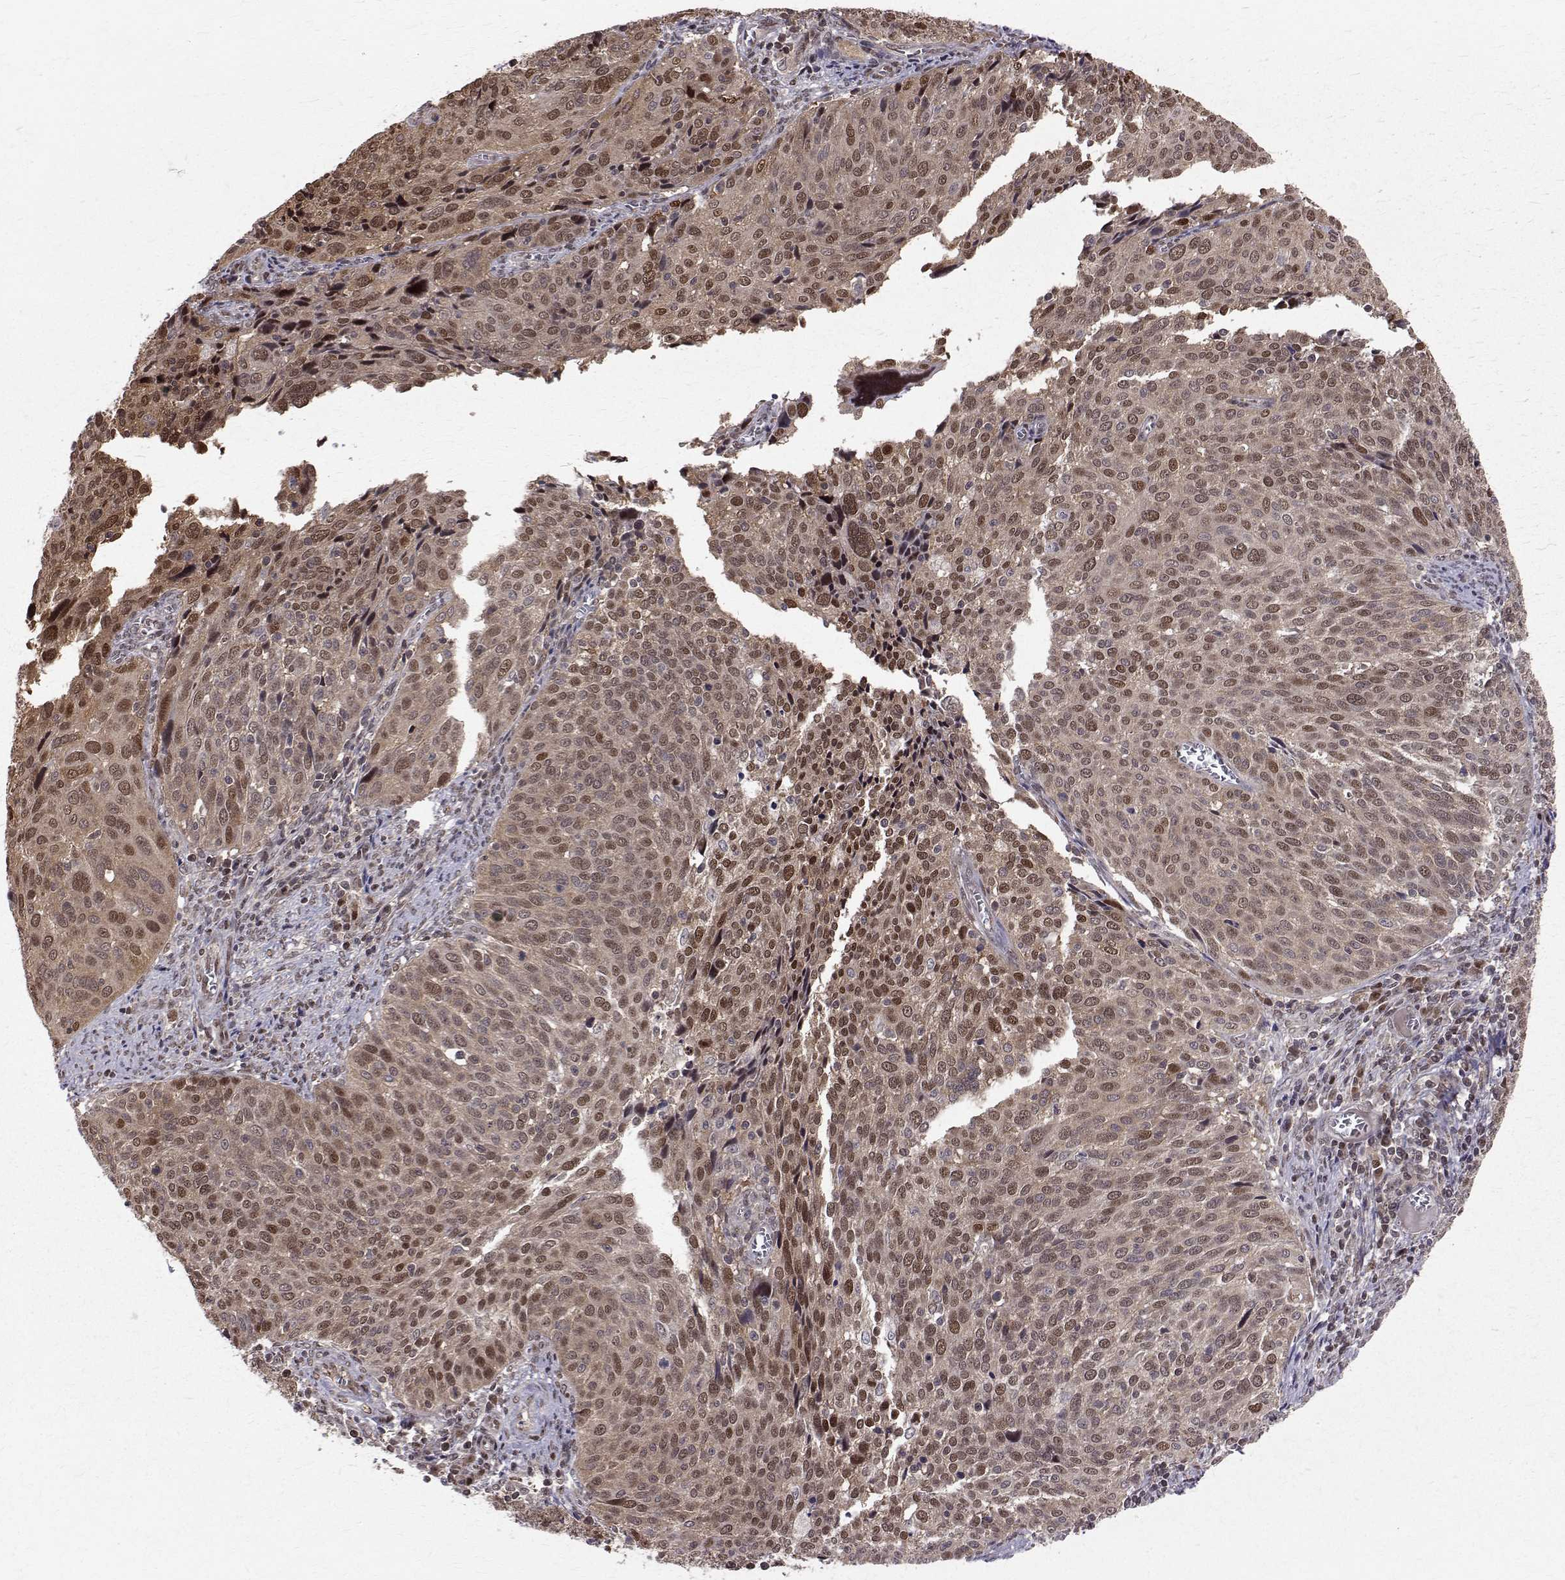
{"staining": {"intensity": "moderate", "quantity": ">75%", "location": "cytoplasmic/membranous,nuclear"}, "tissue": "cervical cancer", "cell_type": "Tumor cells", "image_type": "cancer", "snomed": [{"axis": "morphology", "description": "Squamous cell carcinoma, NOS"}, {"axis": "topography", "description": "Cervix"}], "caption": "About >75% of tumor cells in cervical cancer (squamous cell carcinoma) exhibit moderate cytoplasmic/membranous and nuclear protein staining as visualized by brown immunohistochemical staining.", "gene": "NIF3L1", "patient": {"sex": "female", "age": 39}}